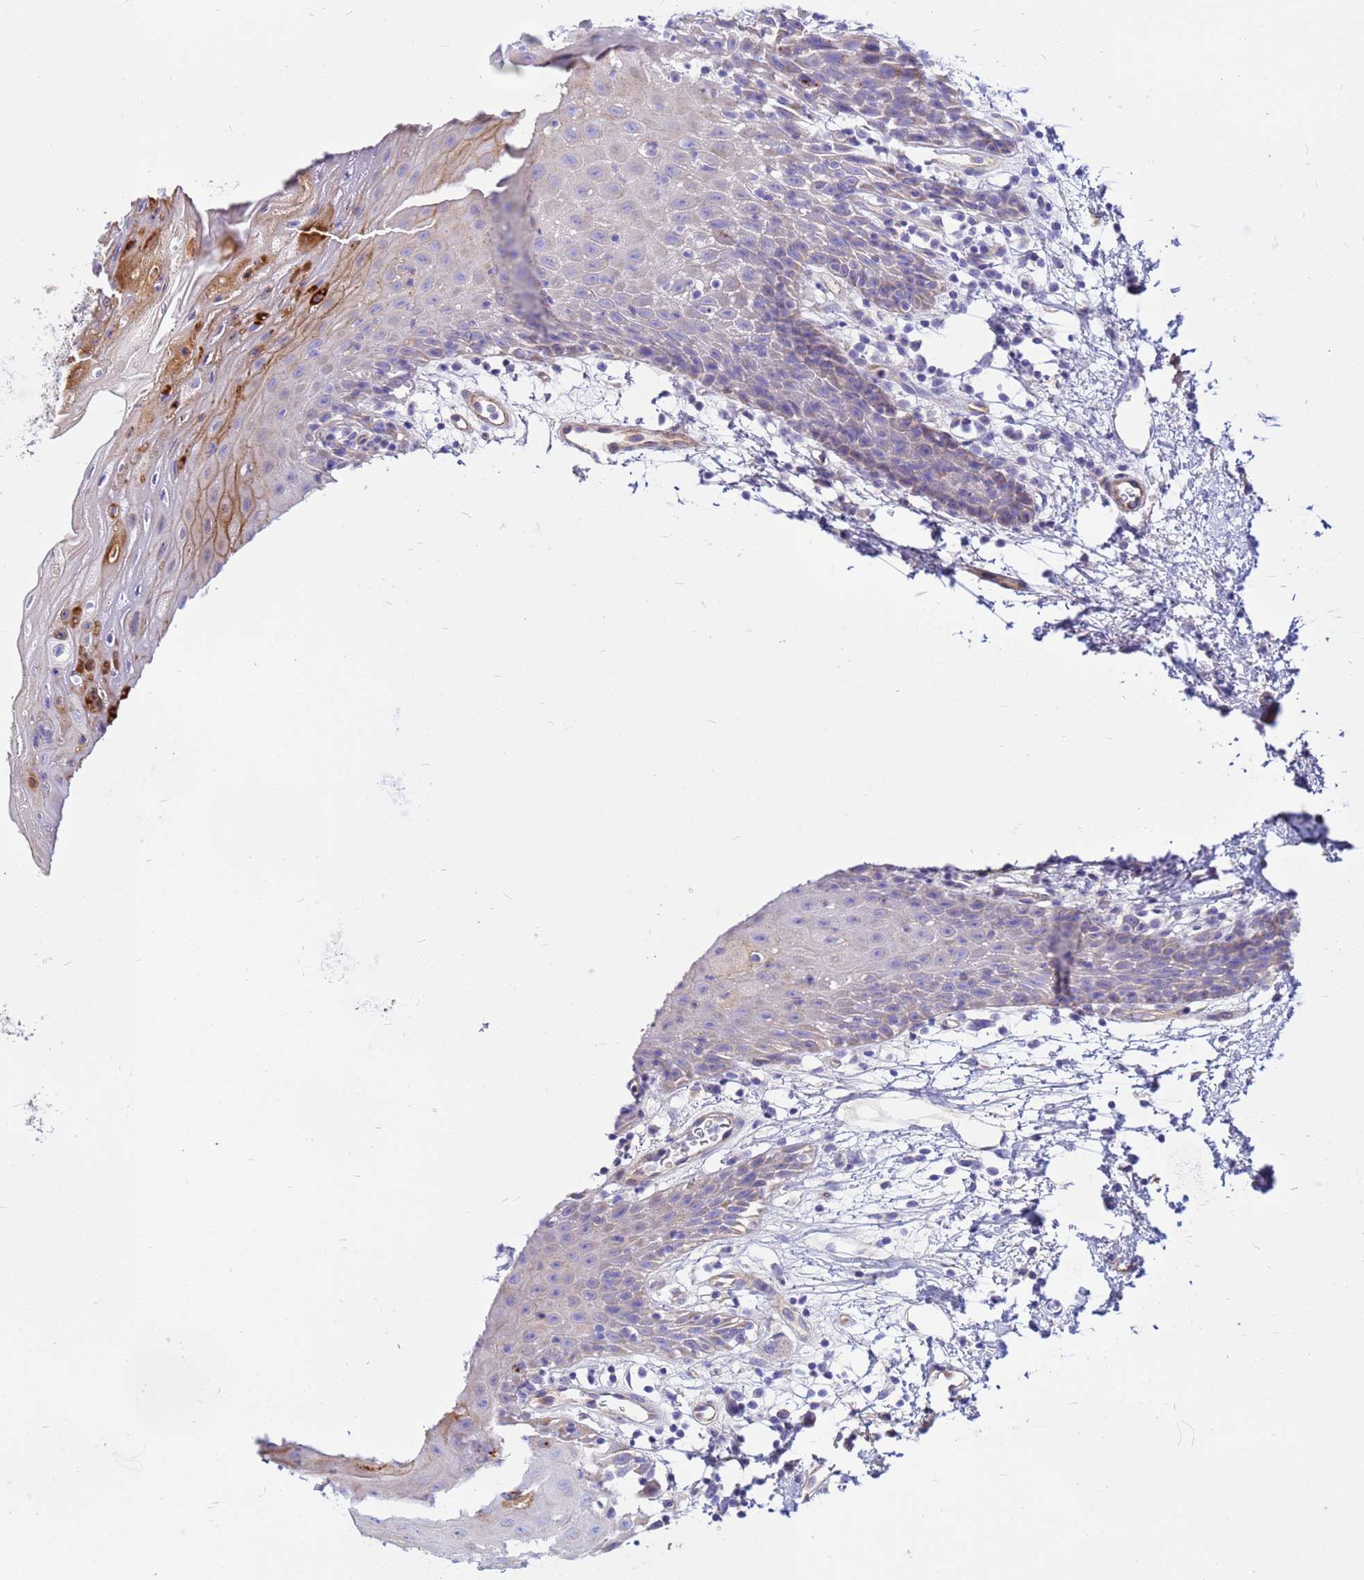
{"staining": {"intensity": "moderate", "quantity": "<25%", "location": "cytoplasmic/membranous"}, "tissue": "oral mucosa", "cell_type": "Squamous epithelial cells", "image_type": "normal", "snomed": [{"axis": "morphology", "description": "Normal tissue, NOS"}, {"axis": "topography", "description": "Oral tissue"}, {"axis": "topography", "description": "Tounge, NOS"}], "caption": "Human oral mucosa stained with a brown dye displays moderate cytoplasmic/membranous positive expression in approximately <25% of squamous epithelial cells.", "gene": "CRHBP", "patient": {"sex": "female", "age": 59}}